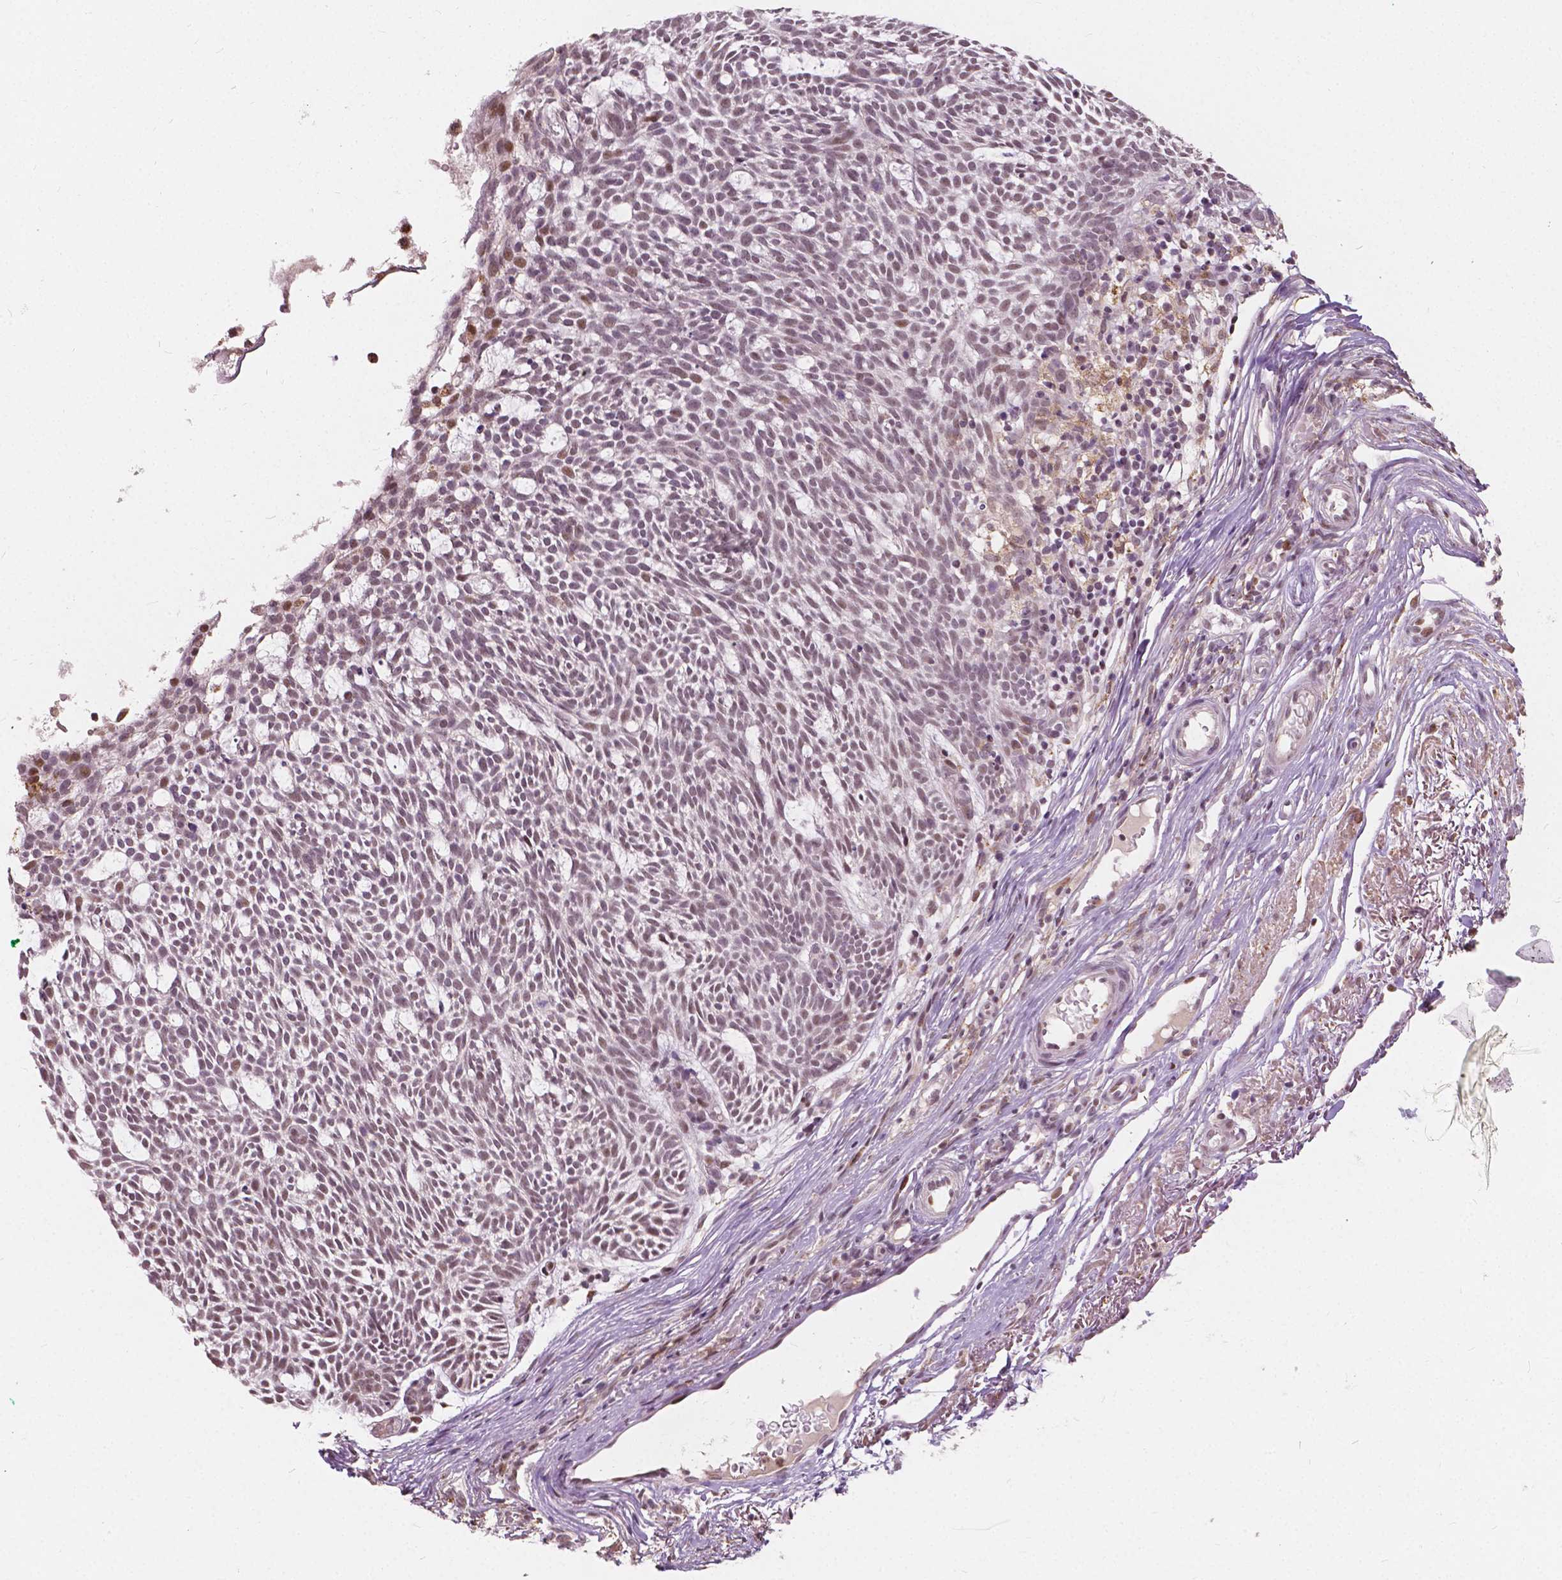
{"staining": {"intensity": "weak", "quantity": ">75%", "location": "nuclear"}, "tissue": "skin cancer", "cell_type": "Tumor cells", "image_type": "cancer", "snomed": [{"axis": "morphology", "description": "Normal tissue, NOS"}, {"axis": "morphology", "description": "Basal cell carcinoma"}, {"axis": "topography", "description": "Skin"}], "caption": "The histopathology image exhibits staining of skin cancer, revealing weak nuclear protein positivity (brown color) within tumor cells. Ihc stains the protein of interest in brown and the nuclei are stained blue.", "gene": "DLX6", "patient": {"sex": "male", "age": 68}}